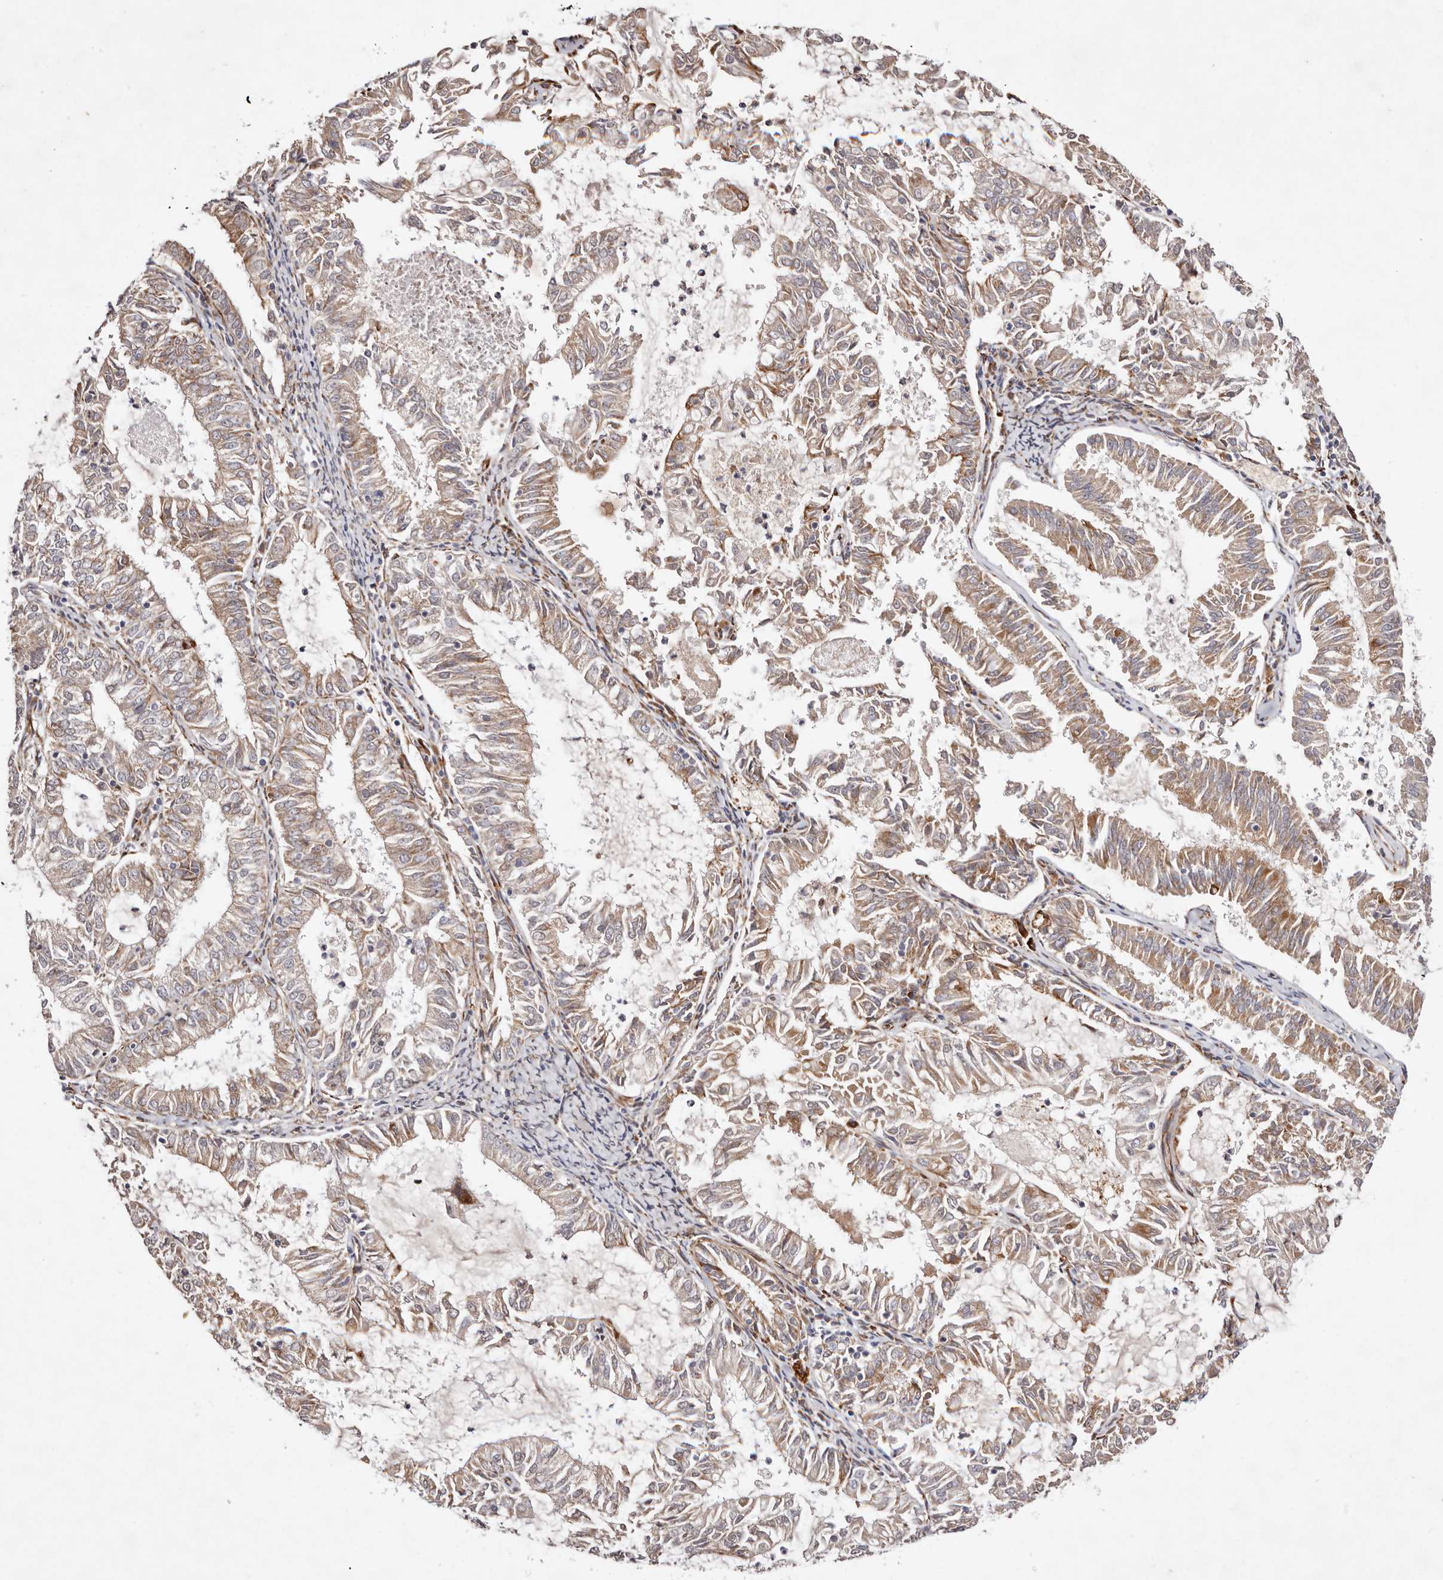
{"staining": {"intensity": "moderate", "quantity": "25%-75%", "location": "cytoplasmic/membranous"}, "tissue": "endometrial cancer", "cell_type": "Tumor cells", "image_type": "cancer", "snomed": [{"axis": "morphology", "description": "Adenocarcinoma, NOS"}, {"axis": "topography", "description": "Endometrium"}], "caption": "High-magnification brightfield microscopy of endometrial cancer stained with DAB (brown) and counterstained with hematoxylin (blue). tumor cells exhibit moderate cytoplasmic/membranous staining is appreciated in about25%-75% of cells. Using DAB (brown) and hematoxylin (blue) stains, captured at high magnification using brightfield microscopy.", "gene": "BCL2L15", "patient": {"sex": "female", "age": 57}}